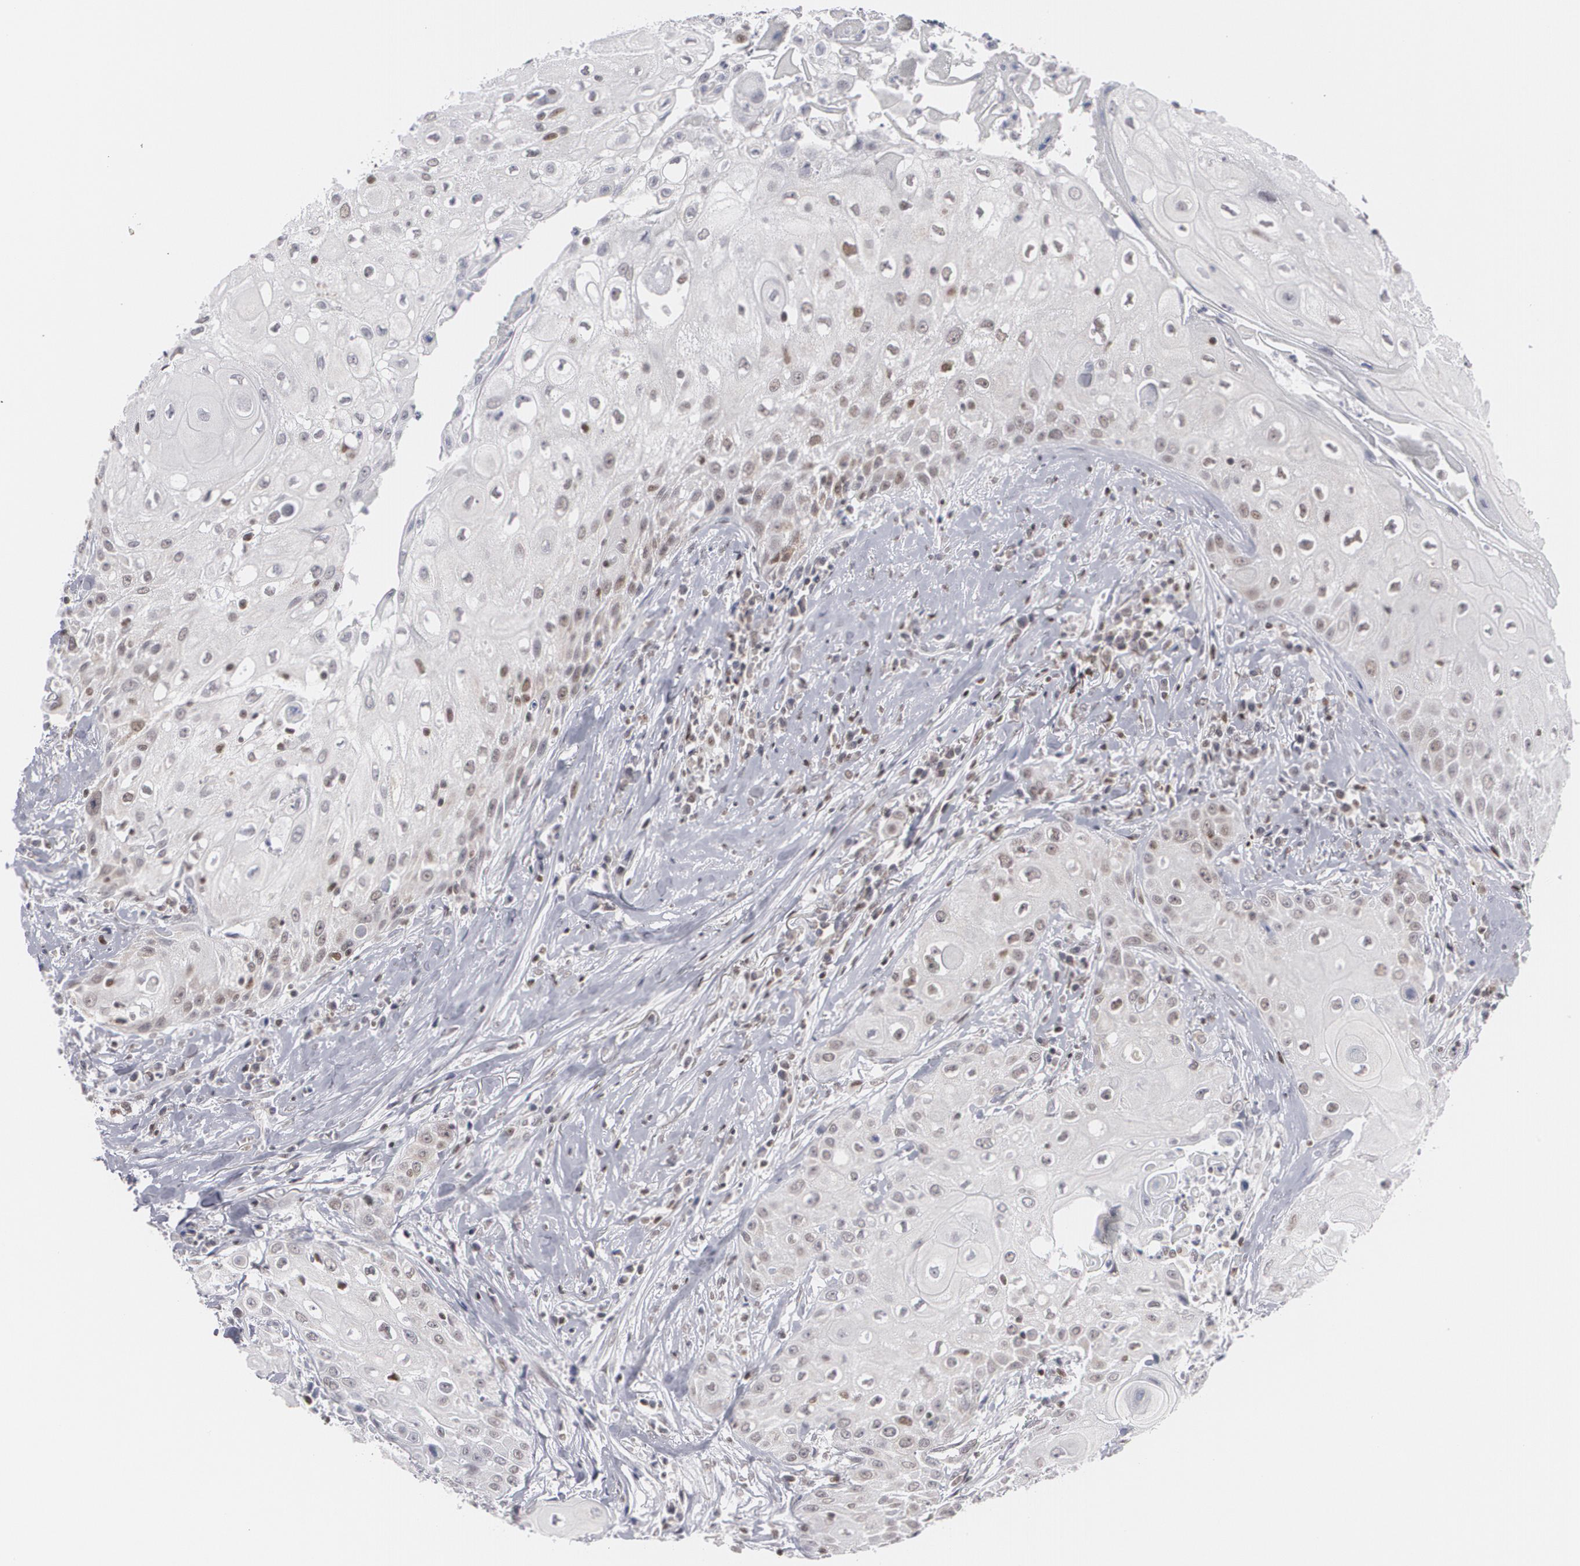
{"staining": {"intensity": "weak", "quantity": "<25%", "location": "nuclear"}, "tissue": "head and neck cancer", "cell_type": "Tumor cells", "image_type": "cancer", "snomed": [{"axis": "morphology", "description": "Squamous cell carcinoma, NOS"}, {"axis": "topography", "description": "Oral tissue"}, {"axis": "topography", "description": "Head-Neck"}], "caption": "Tumor cells are negative for protein expression in human squamous cell carcinoma (head and neck).", "gene": "MCL1", "patient": {"sex": "female", "age": 82}}